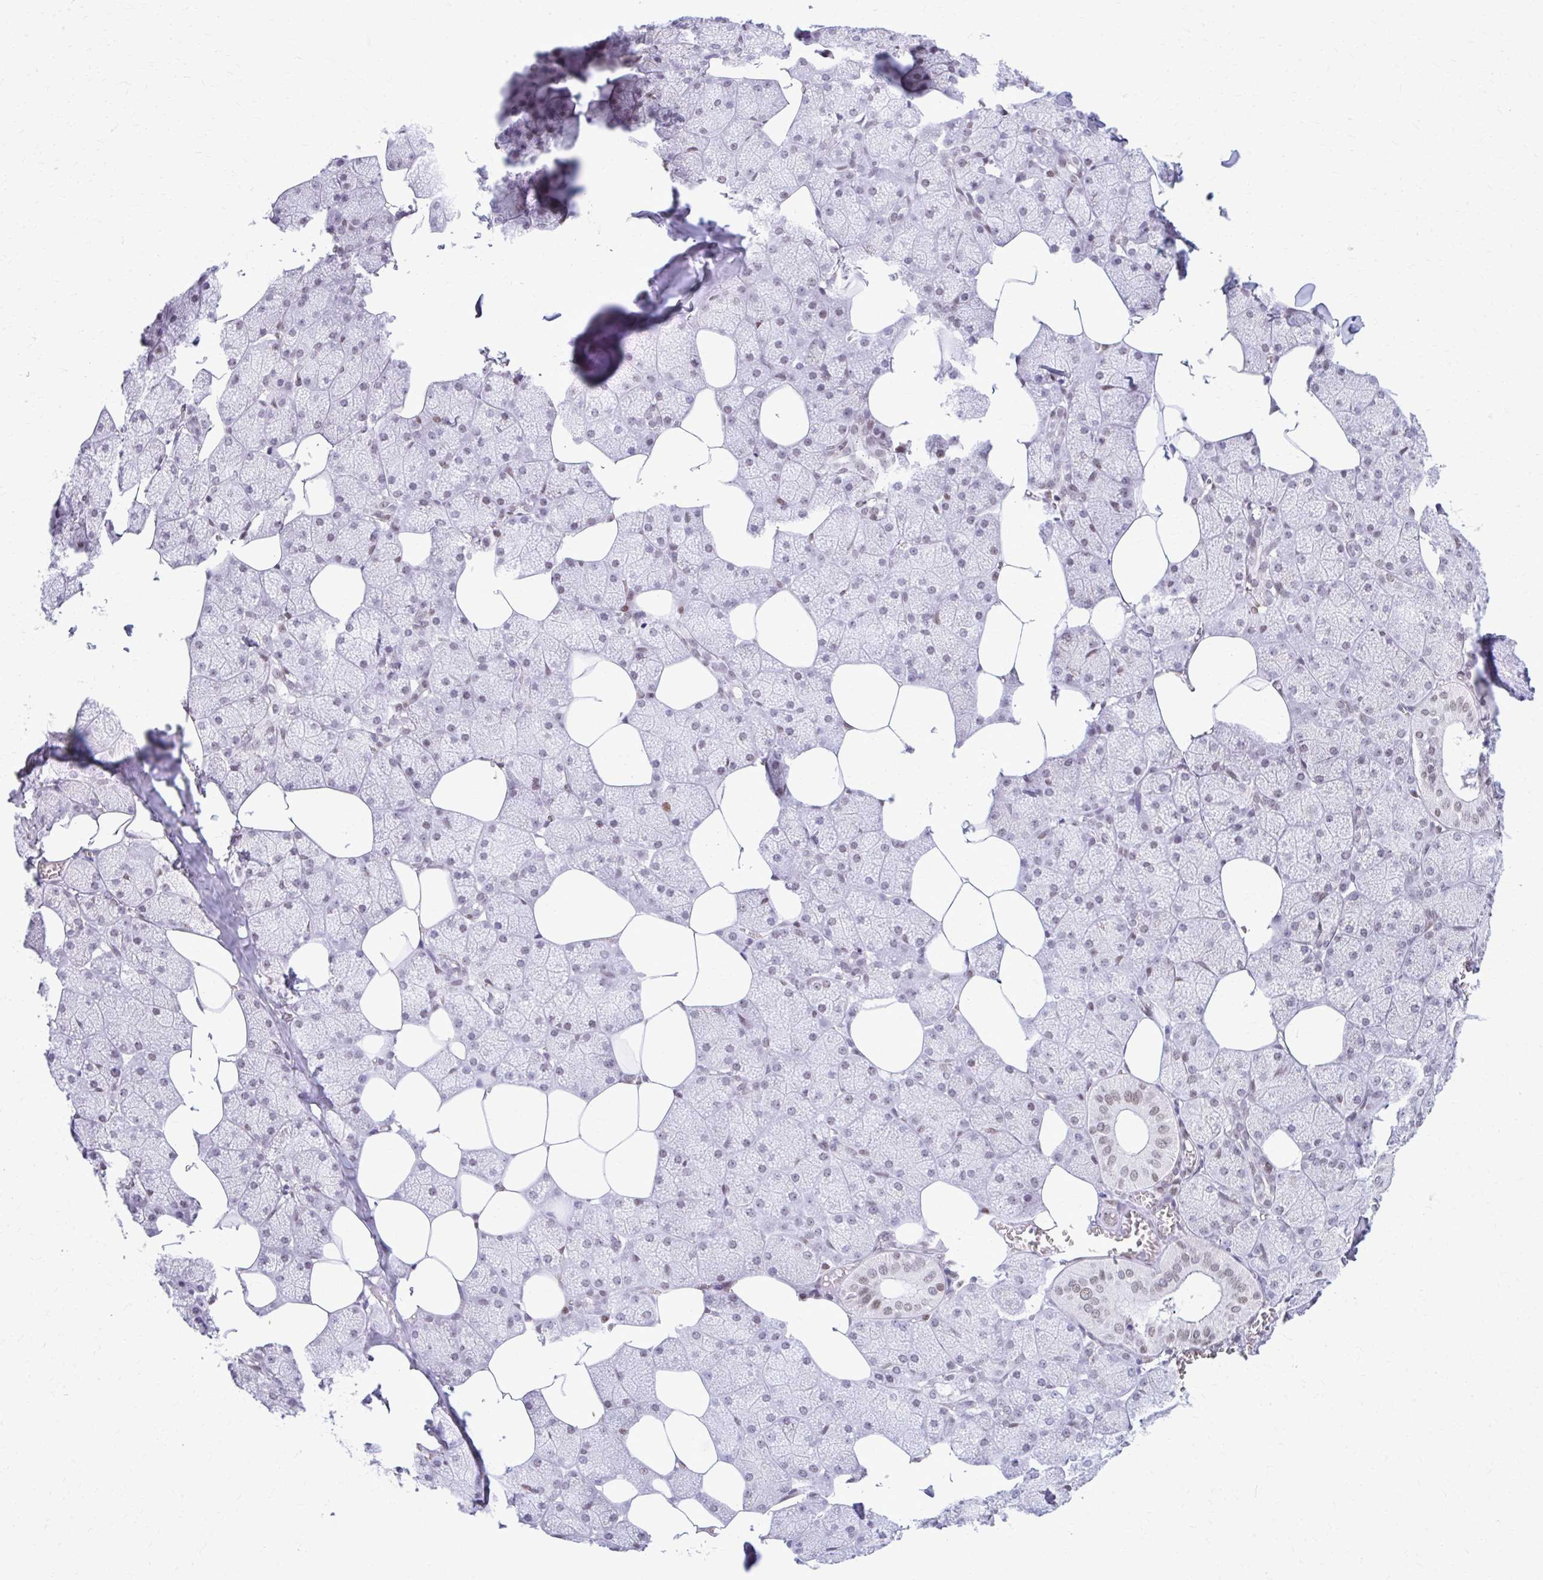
{"staining": {"intensity": "moderate", "quantity": "<25%", "location": "nuclear"}, "tissue": "salivary gland", "cell_type": "Glandular cells", "image_type": "normal", "snomed": [{"axis": "morphology", "description": "Normal tissue, NOS"}, {"axis": "topography", "description": "Salivary gland"}, {"axis": "topography", "description": "Peripheral nerve tissue"}], "caption": "Benign salivary gland was stained to show a protein in brown. There is low levels of moderate nuclear staining in approximately <25% of glandular cells. The staining was performed using DAB to visualize the protein expression in brown, while the nuclei were stained in blue with hematoxylin (Magnification: 20x).", "gene": "PABIR1", "patient": {"sex": "male", "age": 38}}